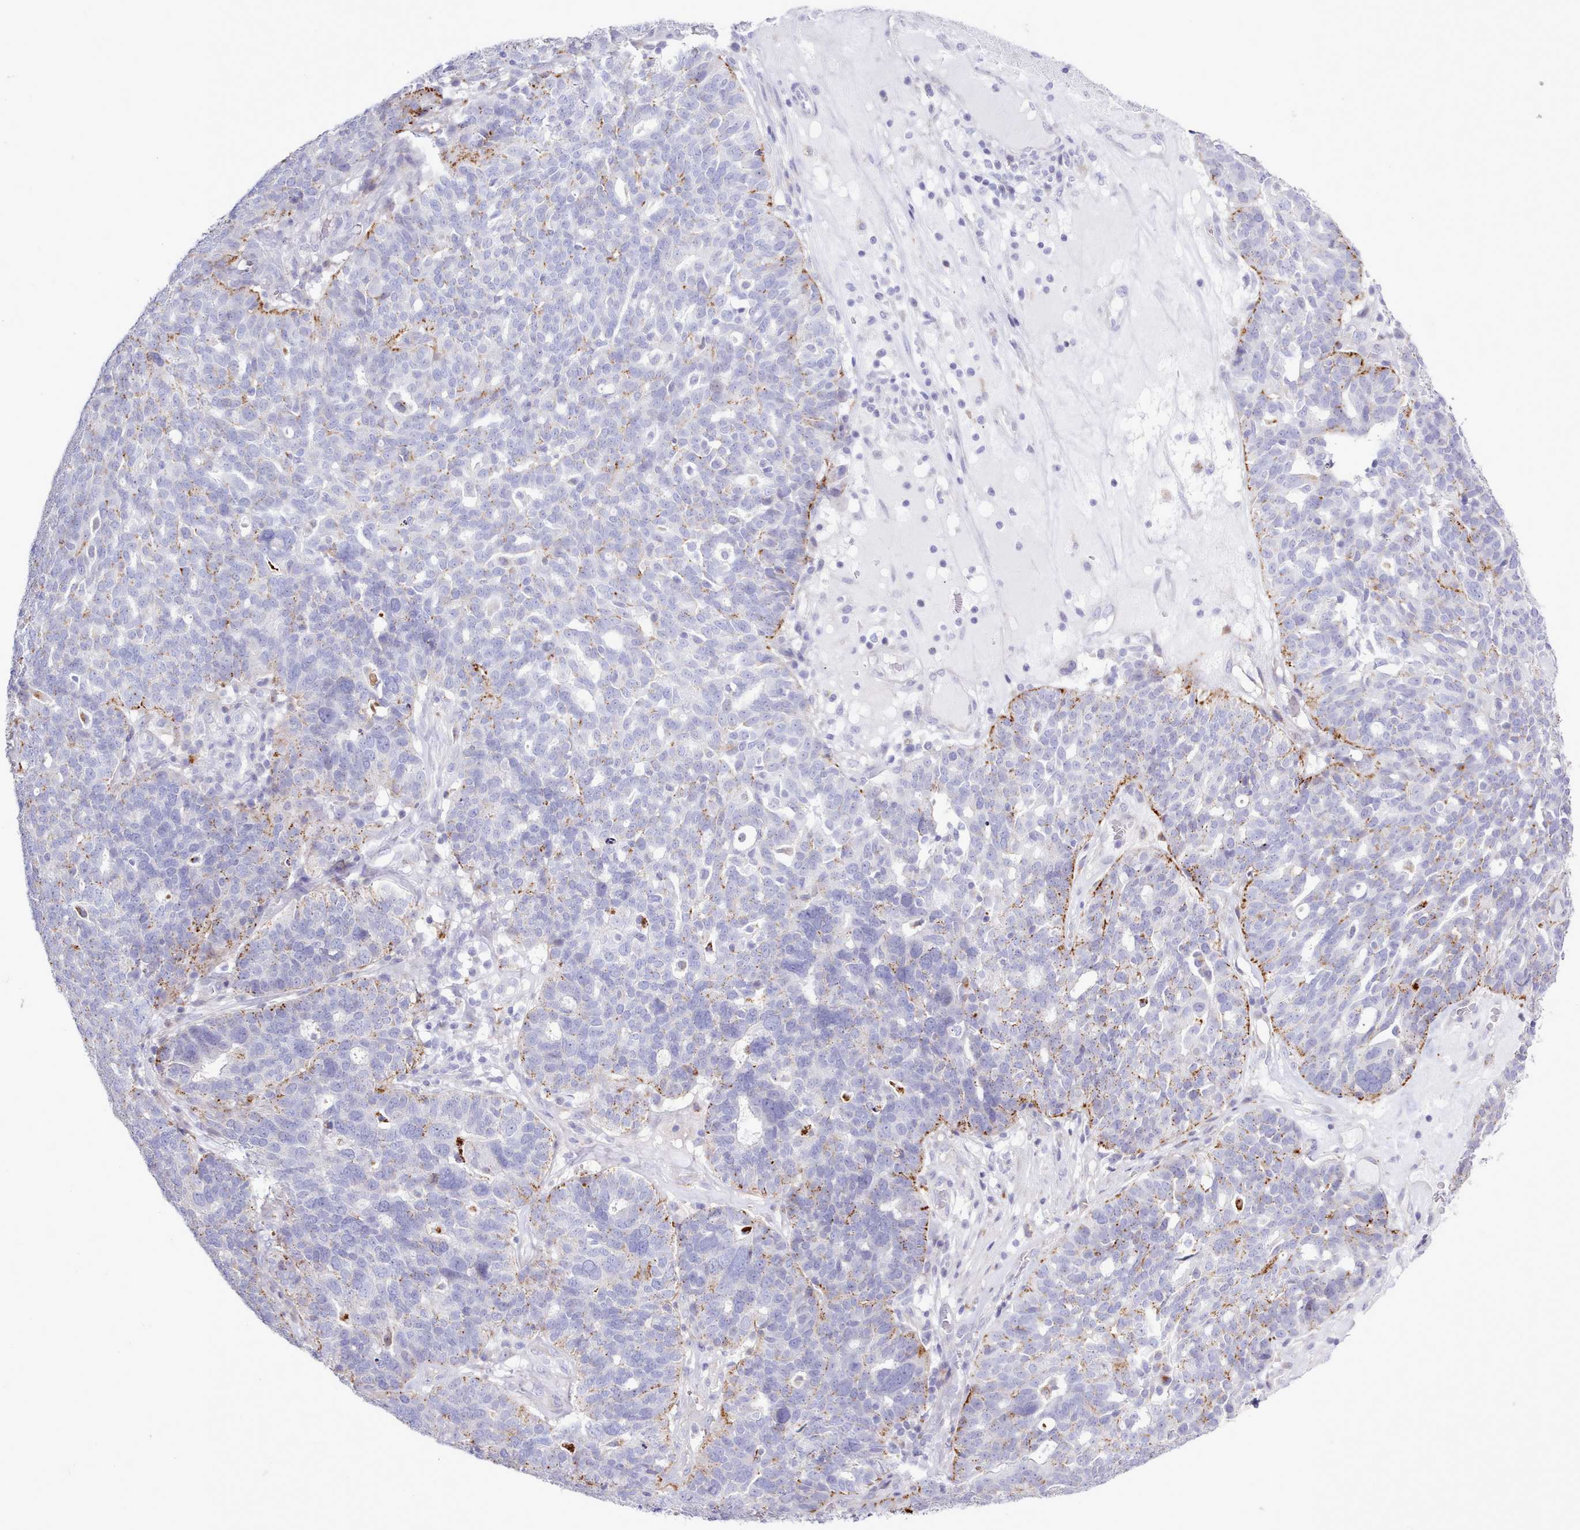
{"staining": {"intensity": "moderate", "quantity": "<25%", "location": "cytoplasmic/membranous"}, "tissue": "ovarian cancer", "cell_type": "Tumor cells", "image_type": "cancer", "snomed": [{"axis": "morphology", "description": "Cystadenocarcinoma, serous, NOS"}, {"axis": "topography", "description": "Ovary"}], "caption": "Human serous cystadenocarcinoma (ovarian) stained with a protein marker reveals moderate staining in tumor cells.", "gene": "SRD5A1", "patient": {"sex": "female", "age": 59}}